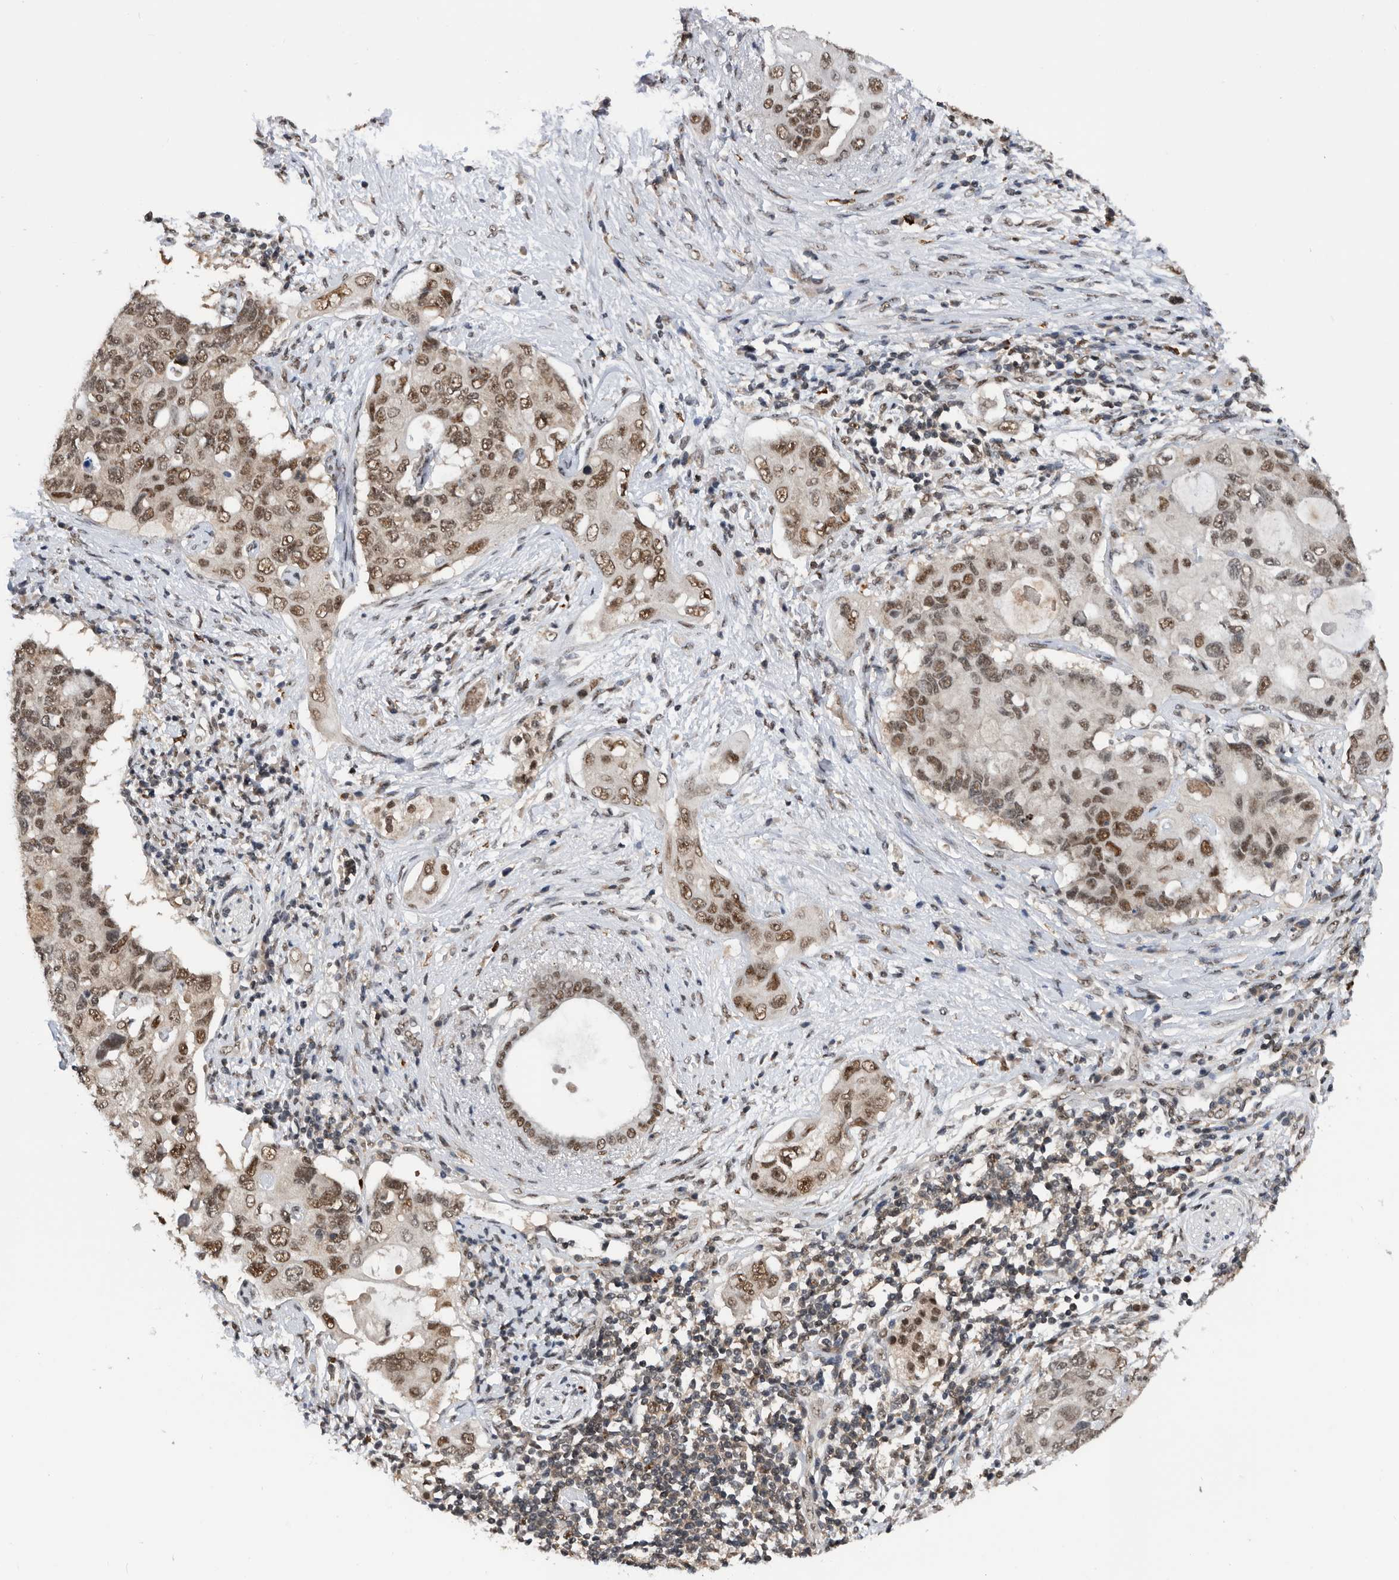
{"staining": {"intensity": "moderate", "quantity": ">75%", "location": "nuclear"}, "tissue": "pancreatic cancer", "cell_type": "Tumor cells", "image_type": "cancer", "snomed": [{"axis": "morphology", "description": "Adenocarcinoma, NOS"}, {"axis": "topography", "description": "Pancreas"}], "caption": "Immunohistochemical staining of pancreatic cancer shows moderate nuclear protein positivity in approximately >75% of tumor cells.", "gene": "ZNF260", "patient": {"sex": "female", "age": 56}}